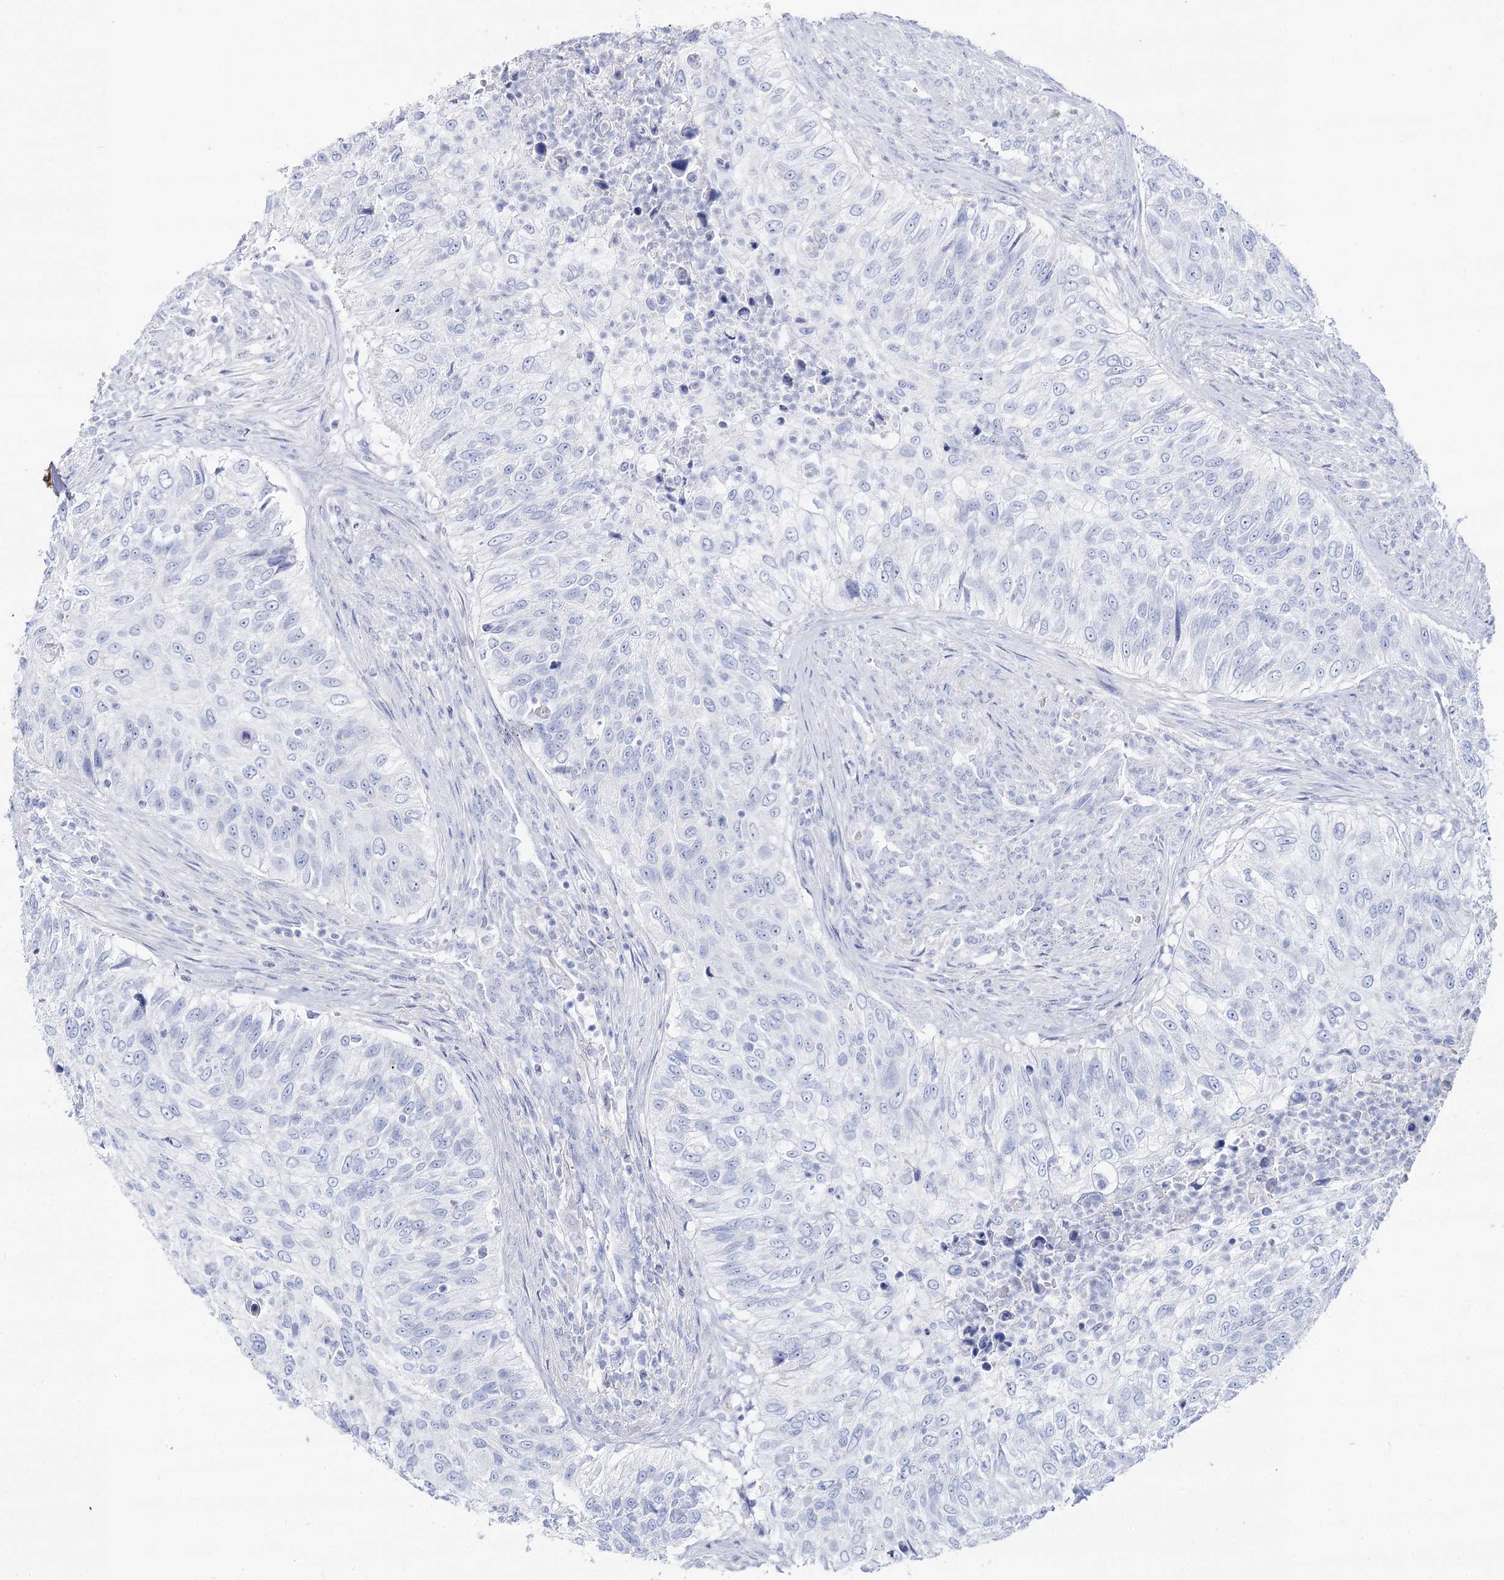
{"staining": {"intensity": "negative", "quantity": "none", "location": "none"}, "tissue": "urothelial cancer", "cell_type": "Tumor cells", "image_type": "cancer", "snomed": [{"axis": "morphology", "description": "Urothelial carcinoma, High grade"}, {"axis": "topography", "description": "Urinary bladder"}], "caption": "Micrograph shows no protein staining in tumor cells of urothelial cancer tissue.", "gene": "SLC3A1", "patient": {"sex": "female", "age": 60}}